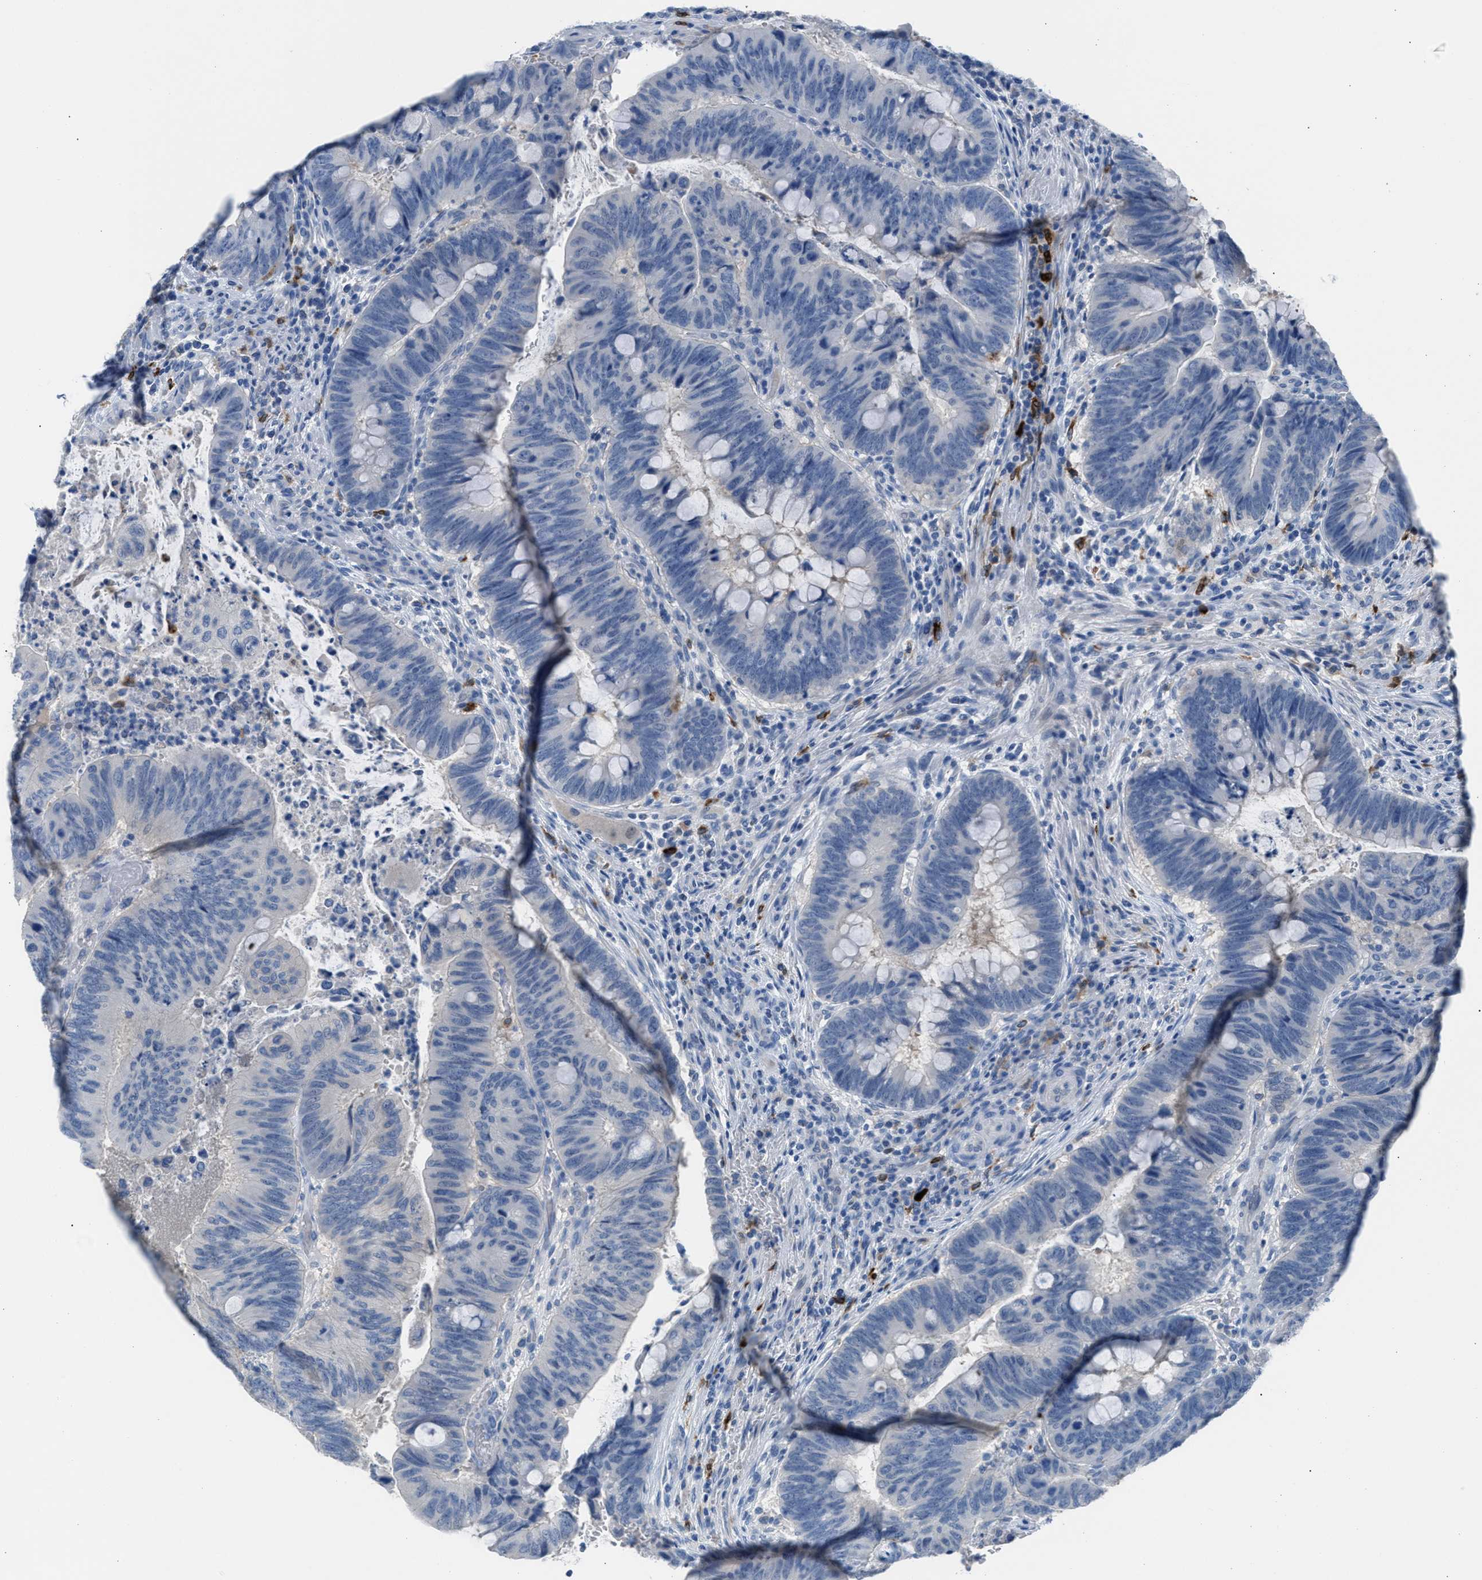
{"staining": {"intensity": "negative", "quantity": "none", "location": "none"}, "tissue": "colorectal cancer", "cell_type": "Tumor cells", "image_type": "cancer", "snomed": [{"axis": "morphology", "description": "Normal tissue, NOS"}, {"axis": "morphology", "description": "Adenocarcinoma, NOS"}, {"axis": "topography", "description": "Rectum"}, {"axis": "topography", "description": "Peripheral nerve tissue"}], "caption": "Histopathology image shows no significant protein positivity in tumor cells of adenocarcinoma (colorectal).", "gene": "CLEC10A", "patient": {"sex": "male", "age": 92}}